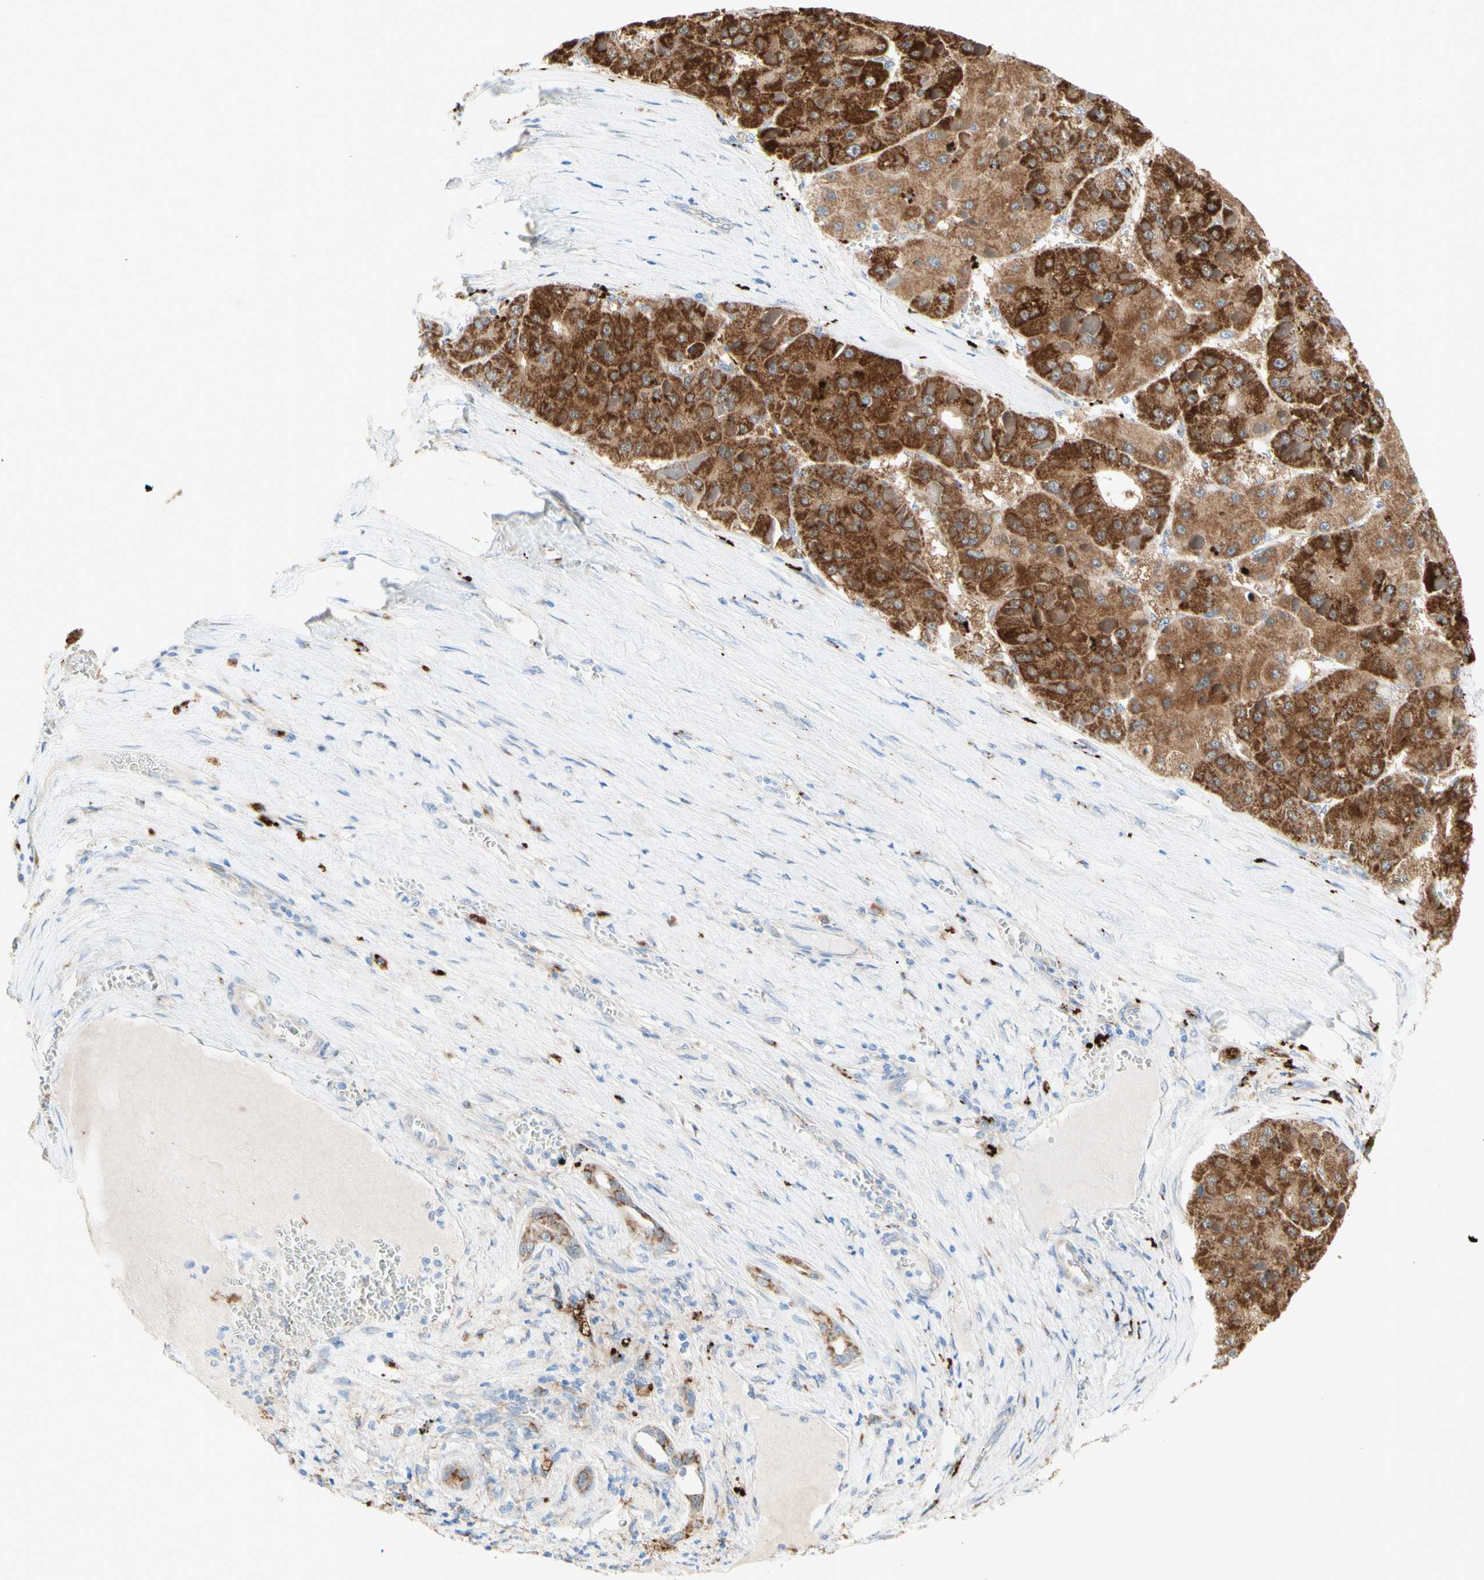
{"staining": {"intensity": "strong", "quantity": ">75%", "location": "cytoplasmic/membranous"}, "tissue": "liver cancer", "cell_type": "Tumor cells", "image_type": "cancer", "snomed": [{"axis": "morphology", "description": "Carcinoma, Hepatocellular, NOS"}, {"axis": "topography", "description": "Liver"}], "caption": "Brown immunohistochemical staining in liver cancer (hepatocellular carcinoma) displays strong cytoplasmic/membranous staining in about >75% of tumor cells. Using DAB (brown) and hematoxylin (blue) stains, captured at high magnification using brightfield microscopy.", "gene": "URB2", "patient": {"sex": "female", "age": 73}}